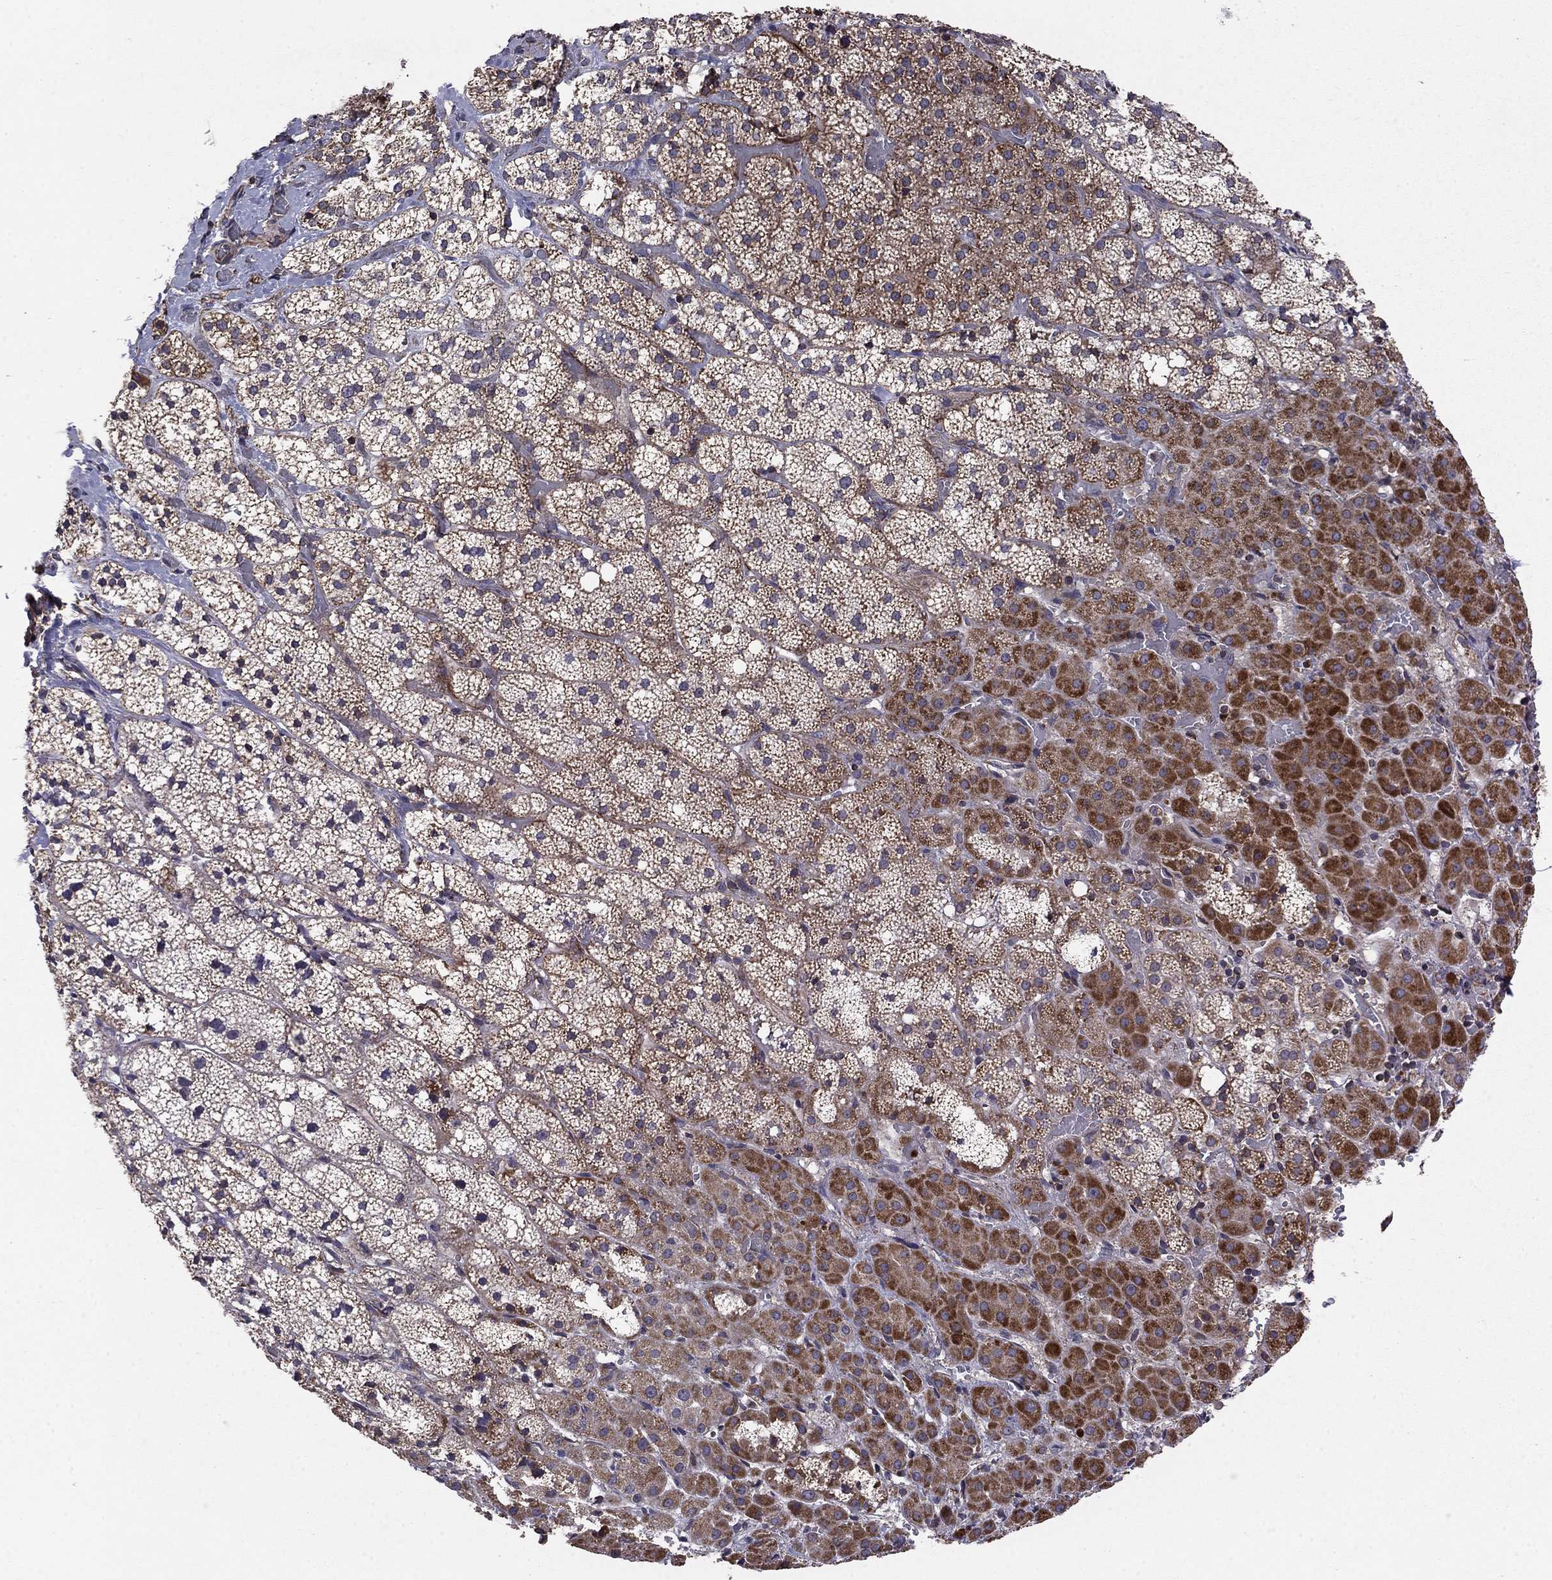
{"staining": {"intensity": "strong", "quantity": "25%-75%", "location": "cytoplasmic/membranous"}, "tissue": "adrenal gland", "cell_type": "Glandular cells", "image_type": "normal", "snomed": [{"axis": "morphology", "description": "Normal tissue, NOS"}, {"axis": "topography", "description": "Adrenal gland"}], "caption": "Protein staining by immunohistochemistry demonstrates strong cytoplasmic/membranous positivity in approximately 25%-75% of glandular cells in normal adrenal gland.", "gene": "NDUFC1", "patient": {"sex": "male", "age": 53}}